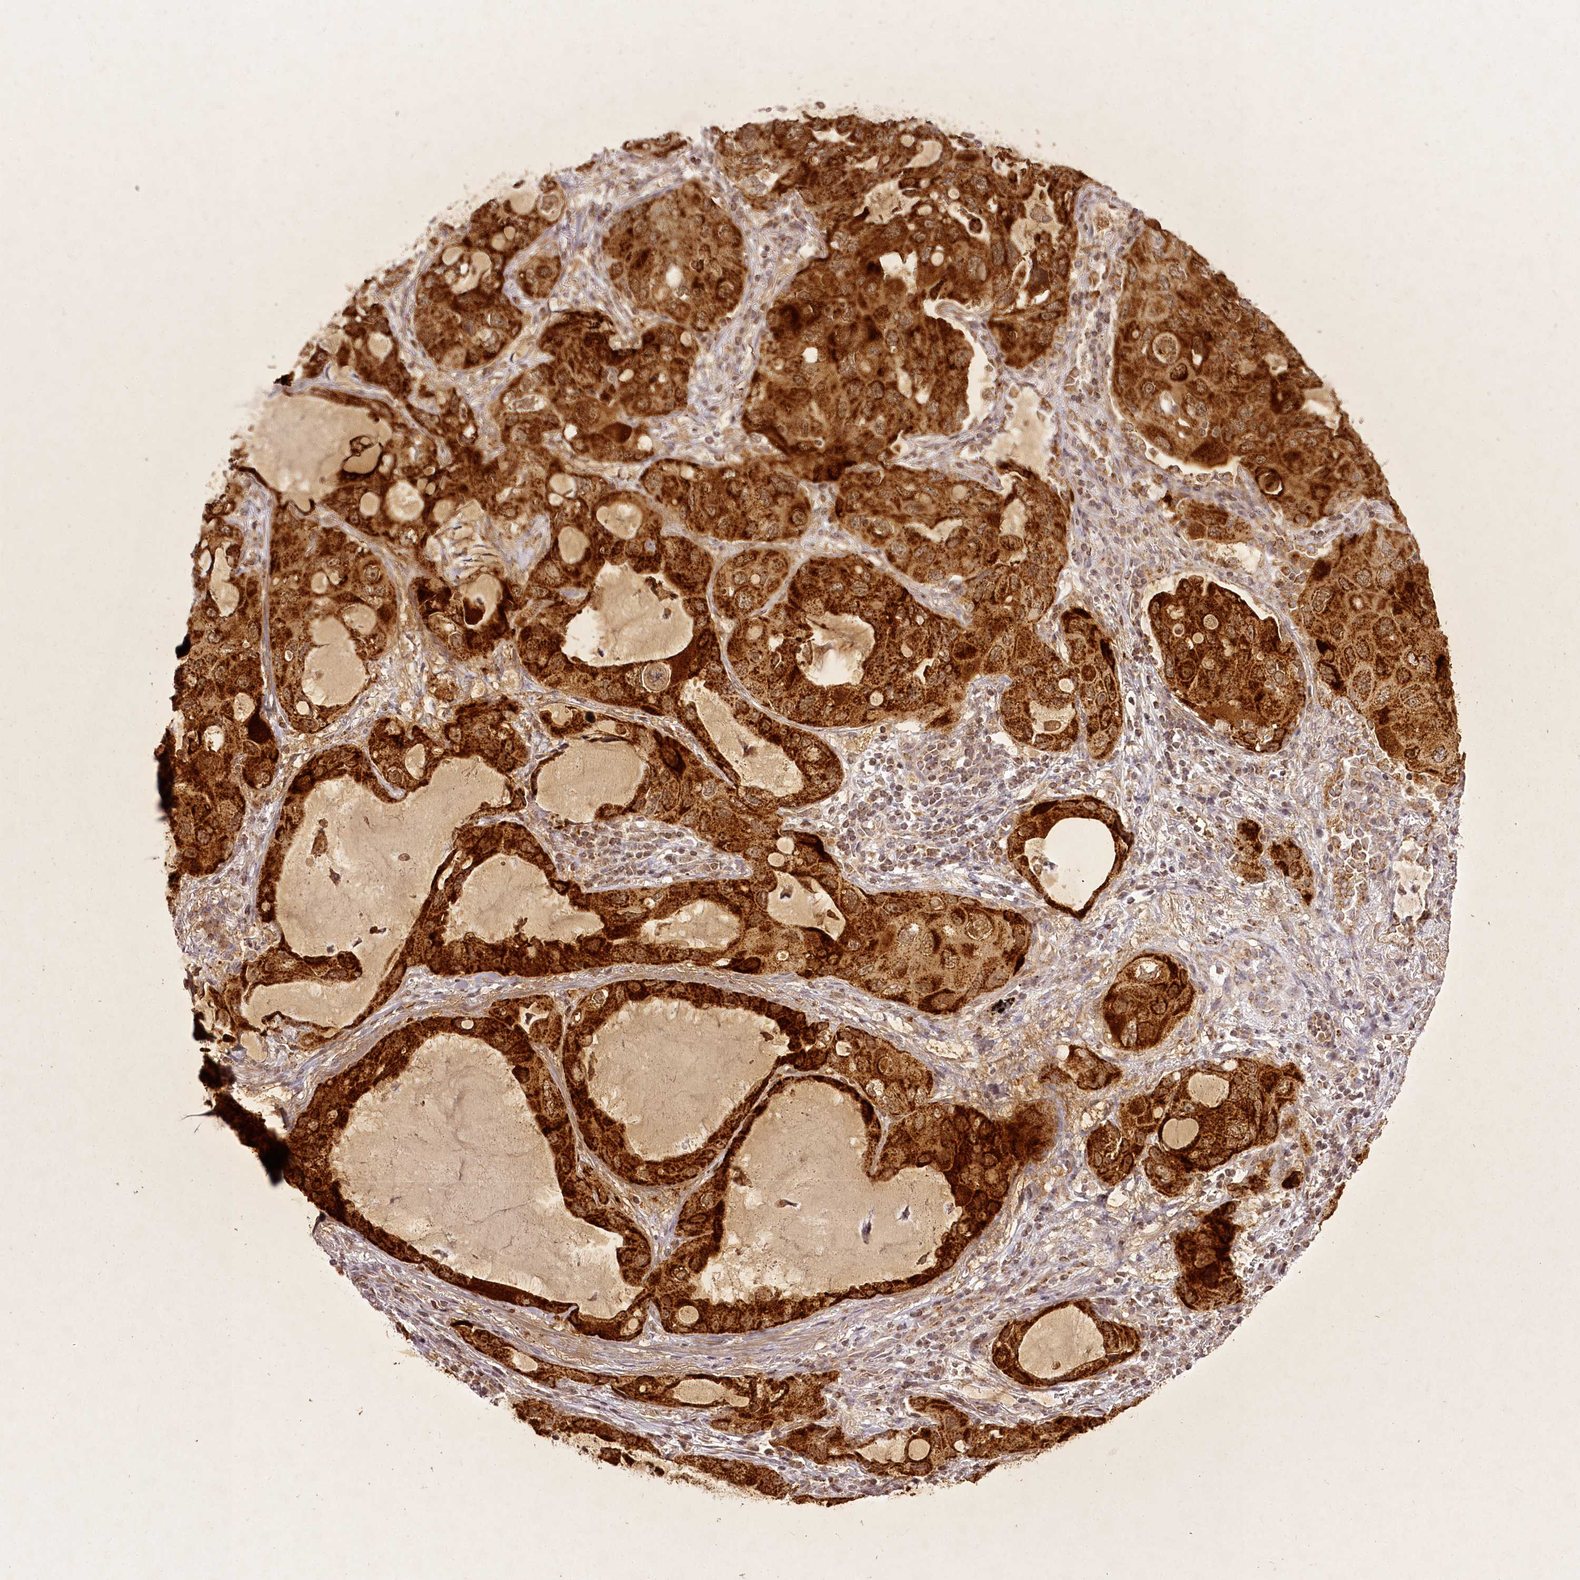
{"staining": {"intensity": "strong", "quantity": ">75%", "location": "cytoplasmic/membranous,nuclear"}, "tissue": "lung cancer", "cell_type": "Tumor cells", "image_type": "cancer", "snomed": [{"axis": "morphology", "description": "Squamous cell carcinoma, NOS"}, {"axis": "topography", "description": "Lung"}], "caption": "IHC photomicrograph of human lung cancer stained for a protein (brown), which exhibits high levels of strong cytoplasmic/membranous and nuclear expression in approximately >75% of tumor cells.", "gene": "CHCHD2", "patient": {"sex": "female", "age": 73}}